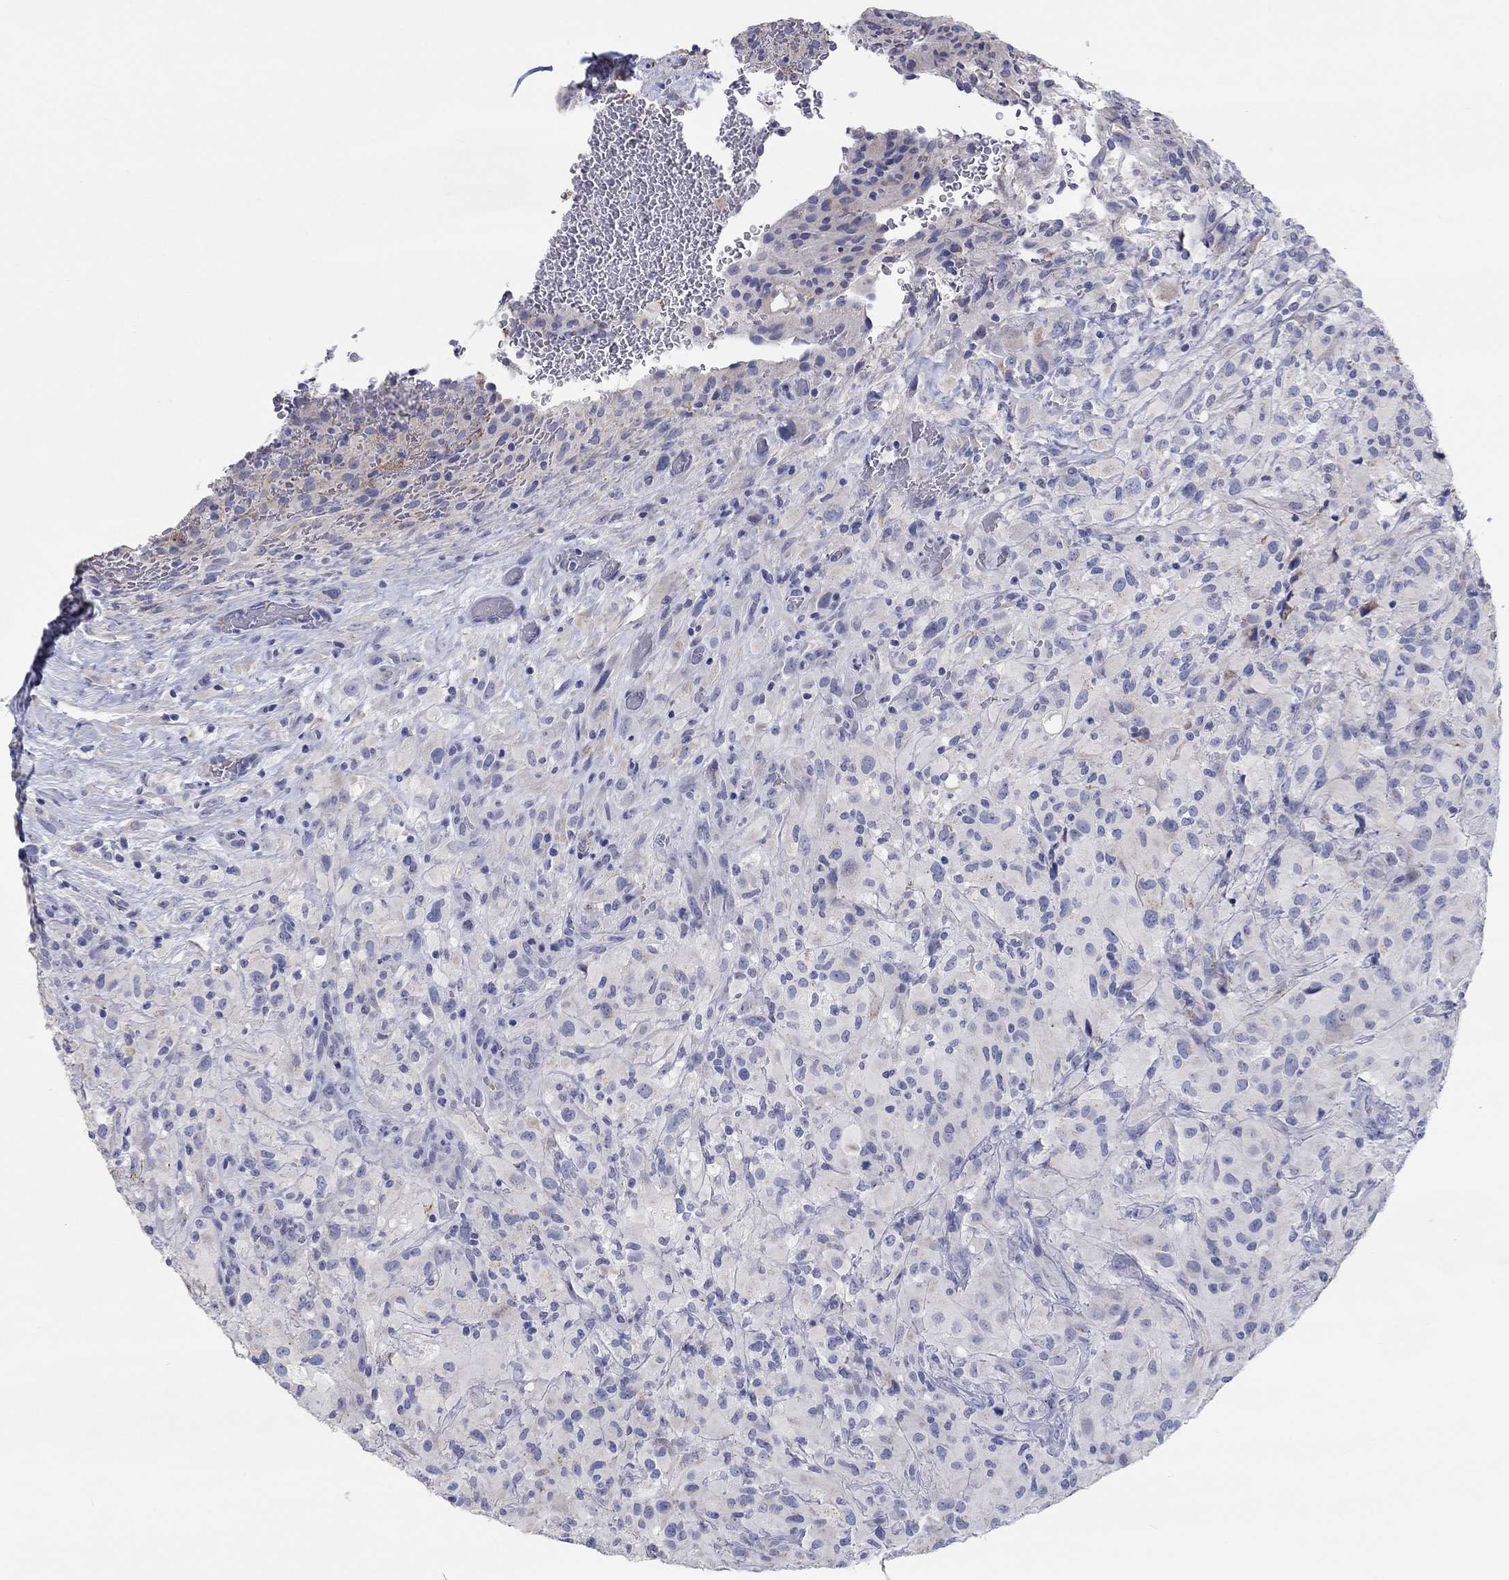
{"staining": {"intensity": "negative", "quantity": "none", "location": "none"}, "tissue": "glioma", "cell_type": "Tumor cells", "image_type": "cancer", "snomed": [{"axis": "morphology", "description": "Glioma, malignant, High grade"}, {"axis": "topography", "description": "Cerebral cortex"}], "caption": "Immunohistochemistry micrograph of malignant high-grade glioma stained for a protein (brown), which shows no positivity in tumor cells. The staining is performed using DAB brown chromogen with nuclei counter-stained in using hematoxylin.", "gene": "LRRC4C", "patient": {"sex": "male", "age": 35}}